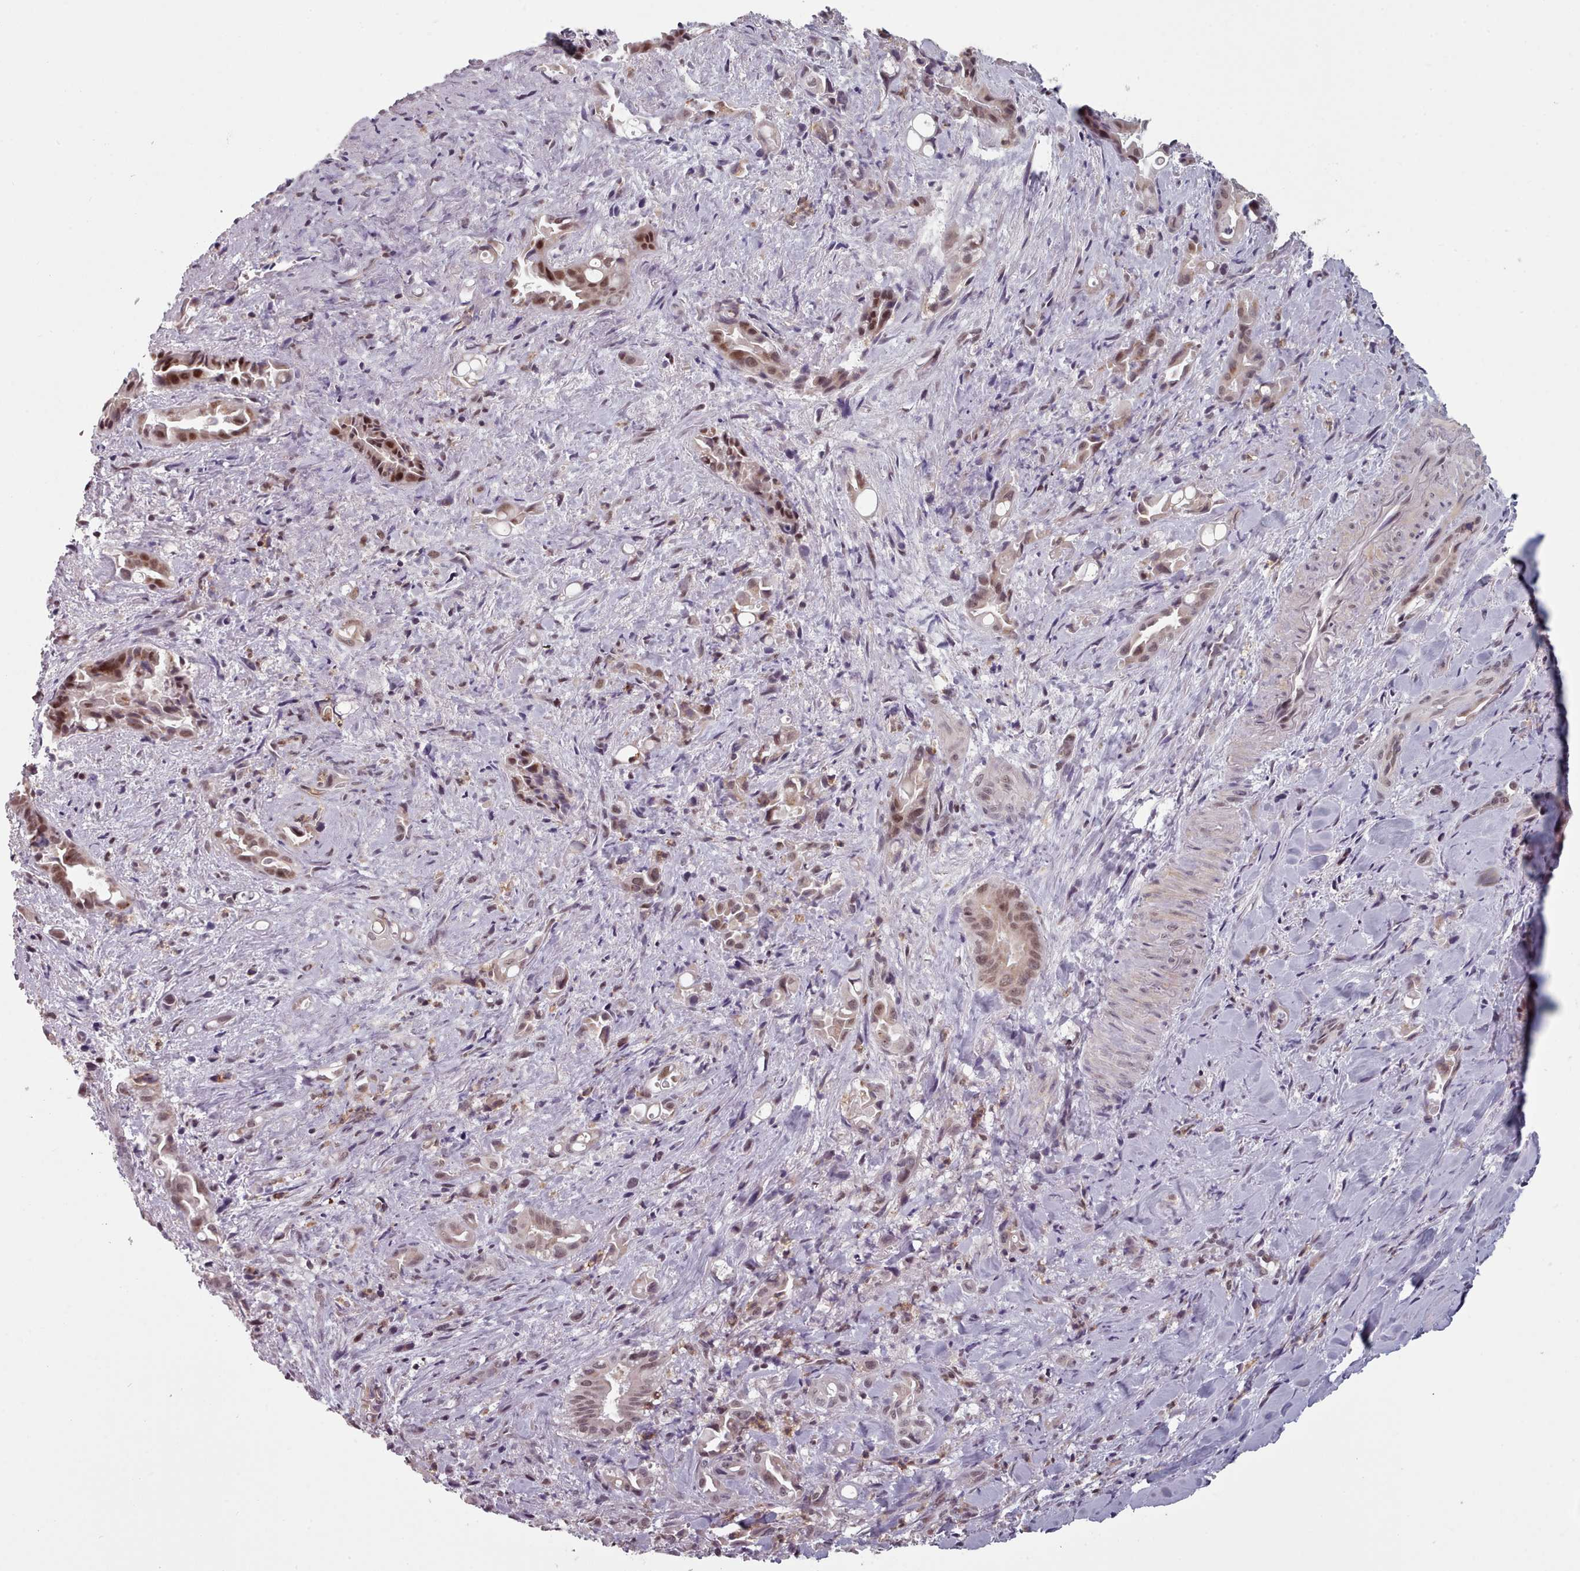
{"staining": {"intensity": "moderate", "quantity": ">75%", "location": "cytoplasmic/membranous,nuclear"}, "tissue": "liver cancer", "cell_type": "Tumor cells", "image_type": "cancer", "snomed": [{"axis": "morphology", "description": "Cholangiocarcinoma"}, {"axis": "topography", "description": "Liver"}], "caption": "Liver cancer stained with DAB IHC demonstrates medium levels of moderate cytoplasmic/membranous and nuclear positivity in approximately >75% of tumor cells.", "gene": "SRSF9", "patient": {"sex": "female", "age": 68}}